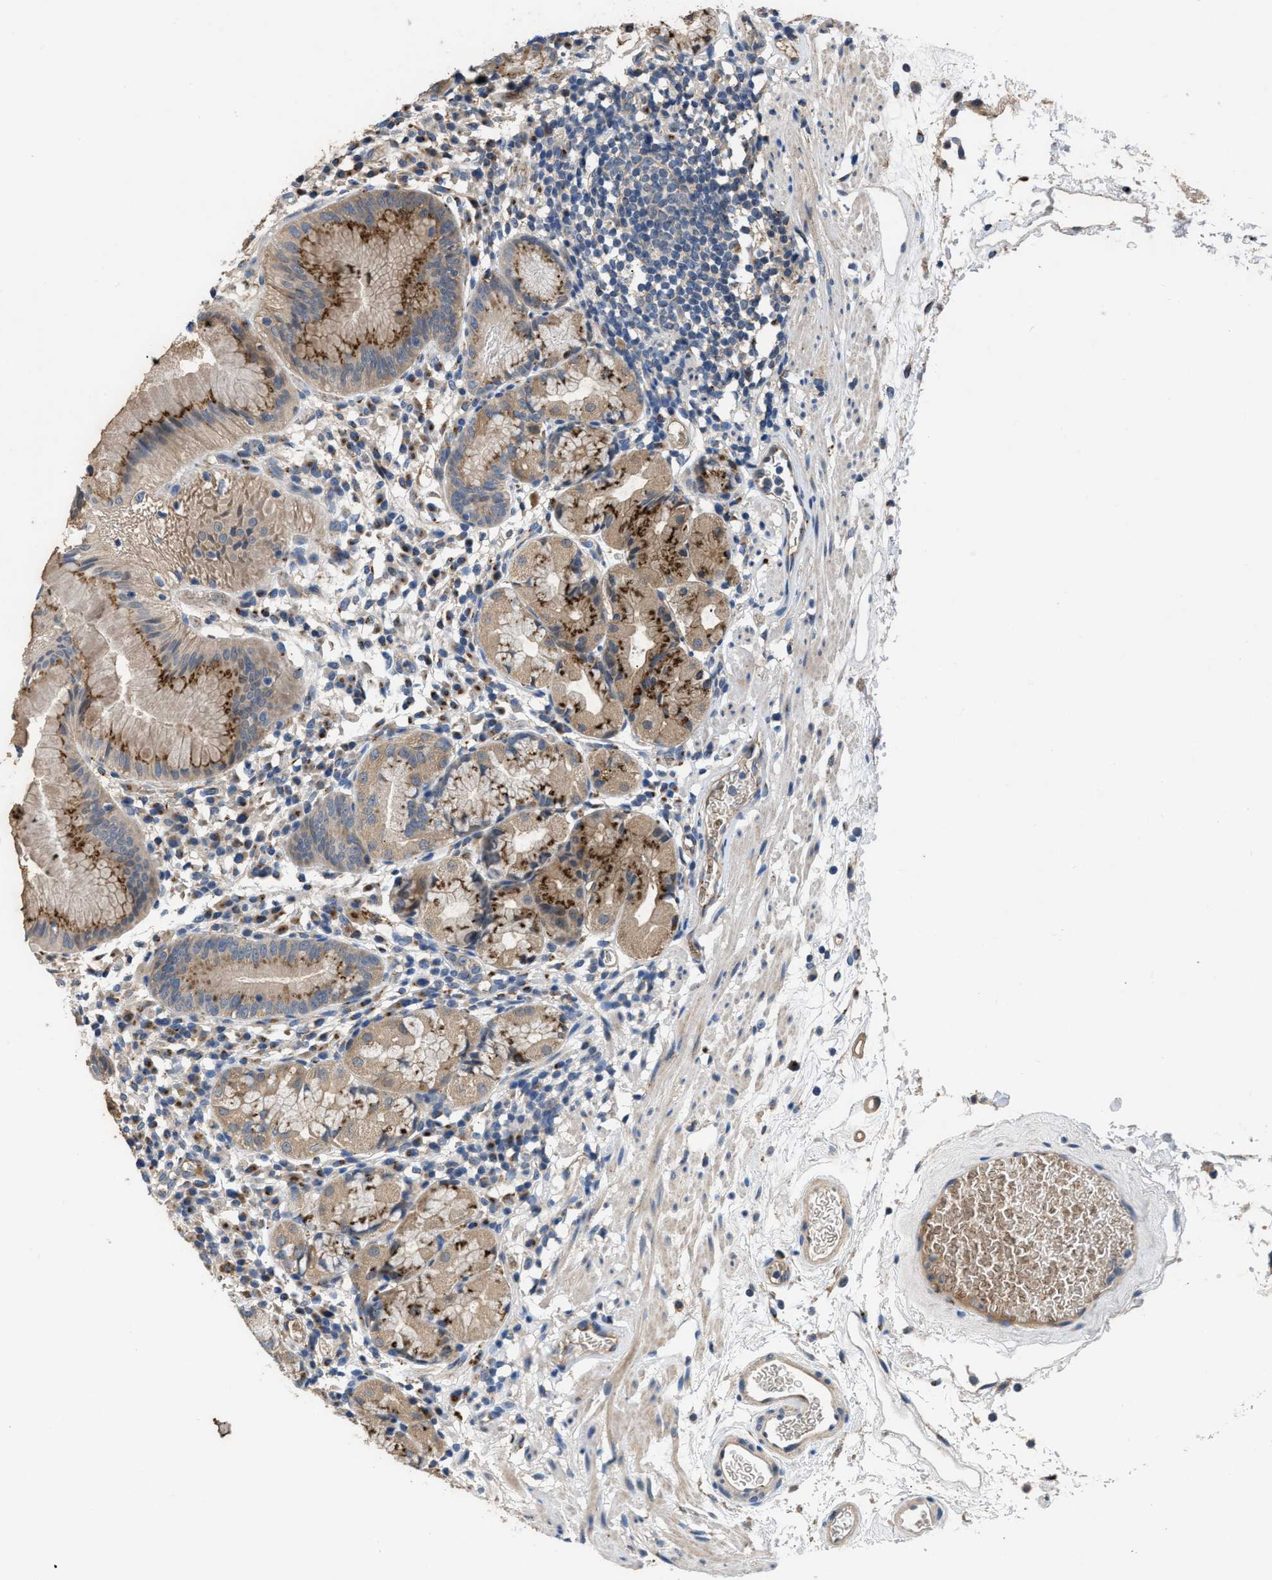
{"staining": {"intensity": "moderate", "quantity": "25%-75%", "location": "cytoplasmic/membranous"}, "tissue": "stomach", "cell_type": "Glandular cells", "image_type": "normal", "snomed": [{"axis": "morphology", "description": "Normal tissue, NOS"}, {"axis": "topography", "description": "Stomach"}, {"axis": "topography", "description": "Stomach, lower"}], "caption": "IHC (DAB (3,3'-diaminobenzidine)) staining of benign human stomach reveals moderate cytoplasmic/membranous protein expression in about 25%-75% of glandular cells.", "gene": "SIK2", "patient": {"sex": "female", "age": 75}}